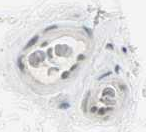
{"staining": {"intensity": "negative", "quantity": "none", "location": "none"}, "tissue": "adipose tissue", "cell_type": "Adipocytes", "image_type": "normal", "snomed": [{"axis": "morphology", "description": "Normal tissue, NOS"}, {"axis": "morphology", "description": "Duct carcinoma"}, {"axis": "topography", "description": "Breast"}, {"axis": "topography", "description": "Adipose tissue"}], "caption": "The immunohistochemistry (IHC) photomicrograph has no significant positivity in adipocytes of adipose tissue. The staining was performed using DAB to visualize the protein expression in brown, while the nuclei were stained in blue with hematoxylin (Magnification: 20x).", "gene": "CBLC", "patient": {"sex": "female", "age": 37}}